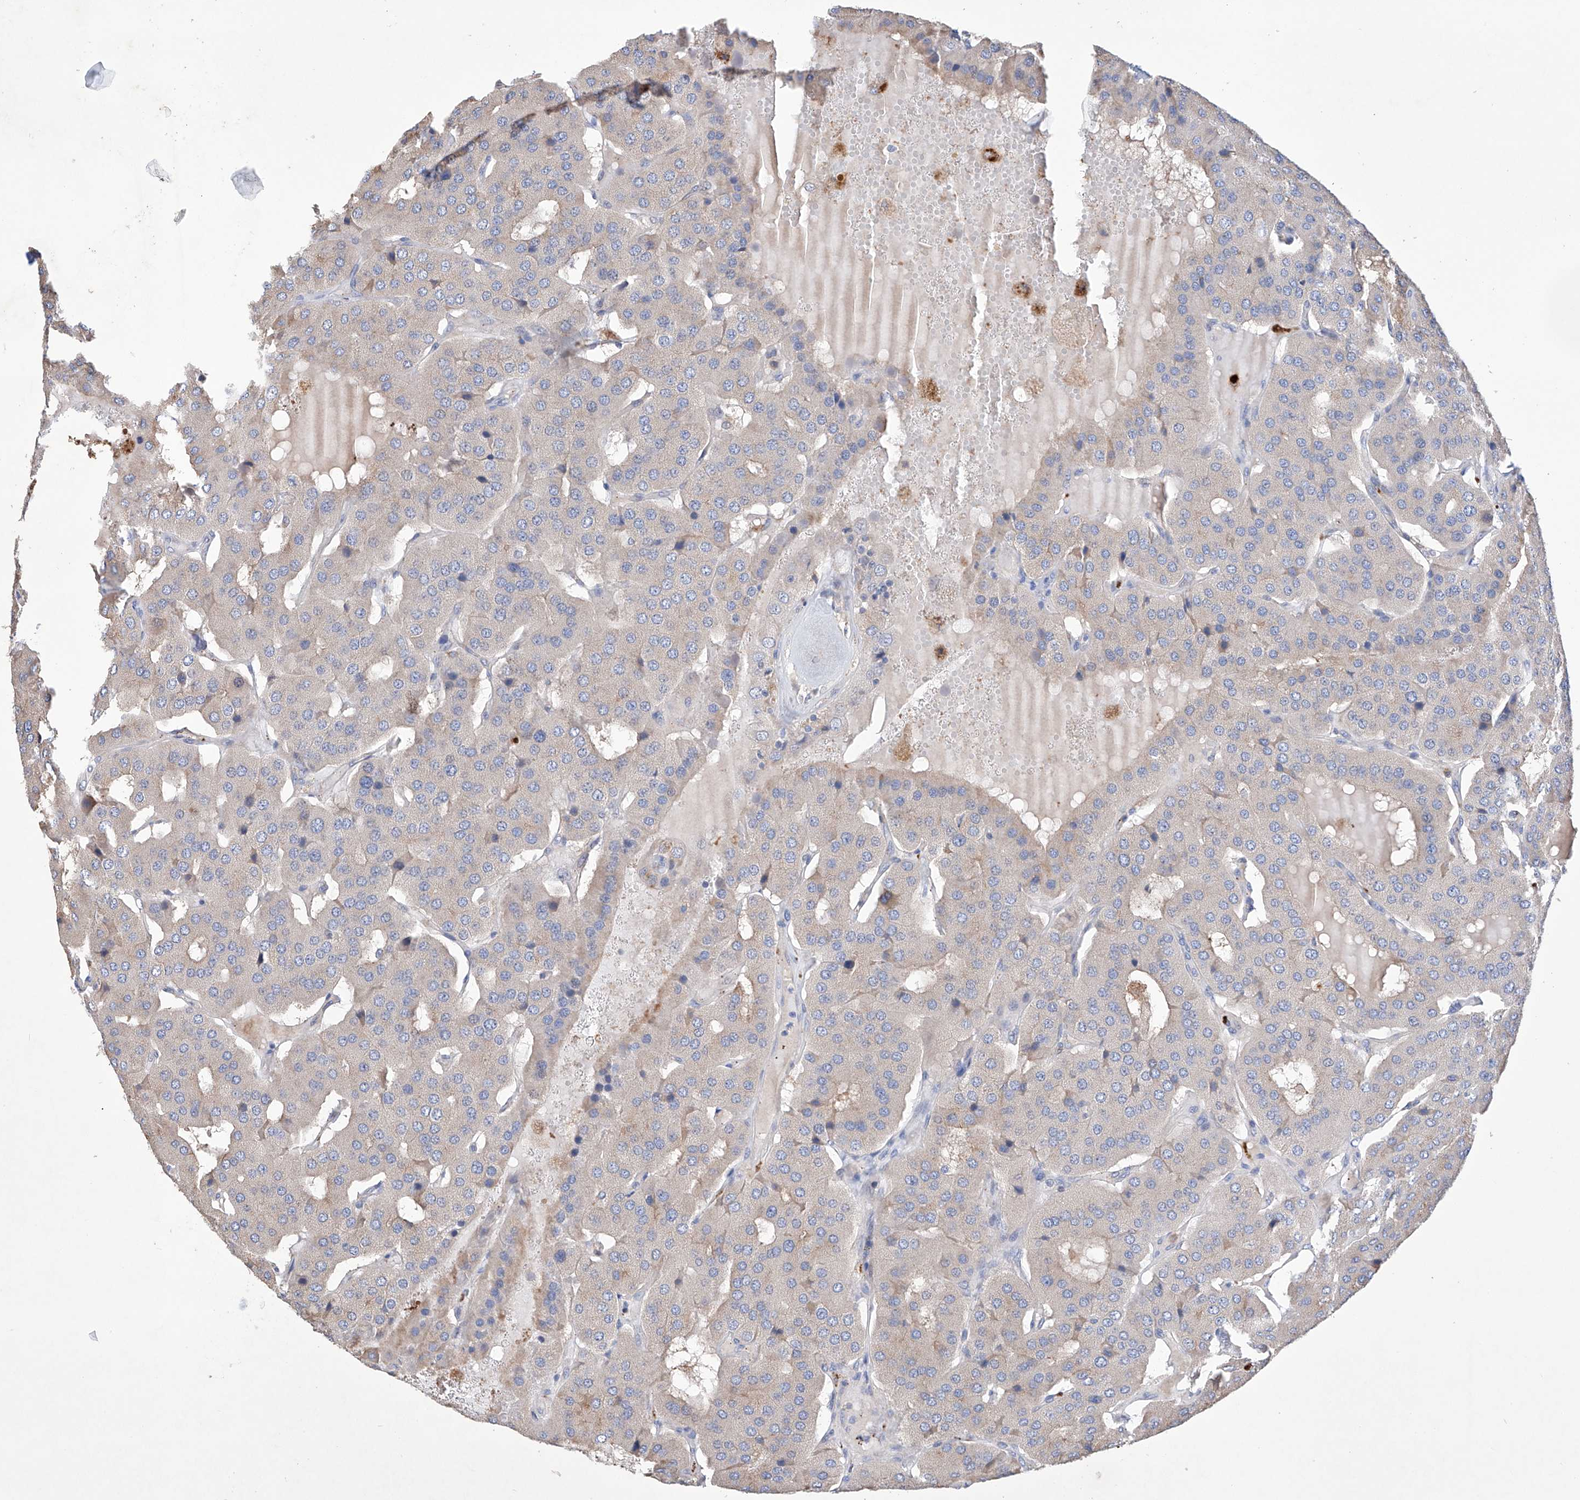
{"staining": {"intensity": "negative", "quantity": "none", "location": "none"}, "tissue": "parathyroid gland", "cell_type": "Glandular cells", "image_type": "normal", "snomed": [{"axis": "morphology", "description": "Normal tissue, NOS"}, {"axis": "morphology", "description": "Adenoma, NOS"}, {"axis": "topography", "description": "Parathyroid gland"}], "caption": "Immunohistochemistry (IHC) micrograph of normal parathyroid gland: human parathyroid gland stained with DAB demonstrates no significant protein expression in glandular cells. (DAB immunohistochemistry (IHC) visualized using brightfield microscopy, high magnification).", "gene": "AFG1L", "patient": {"sex": "female", "age": 86}}